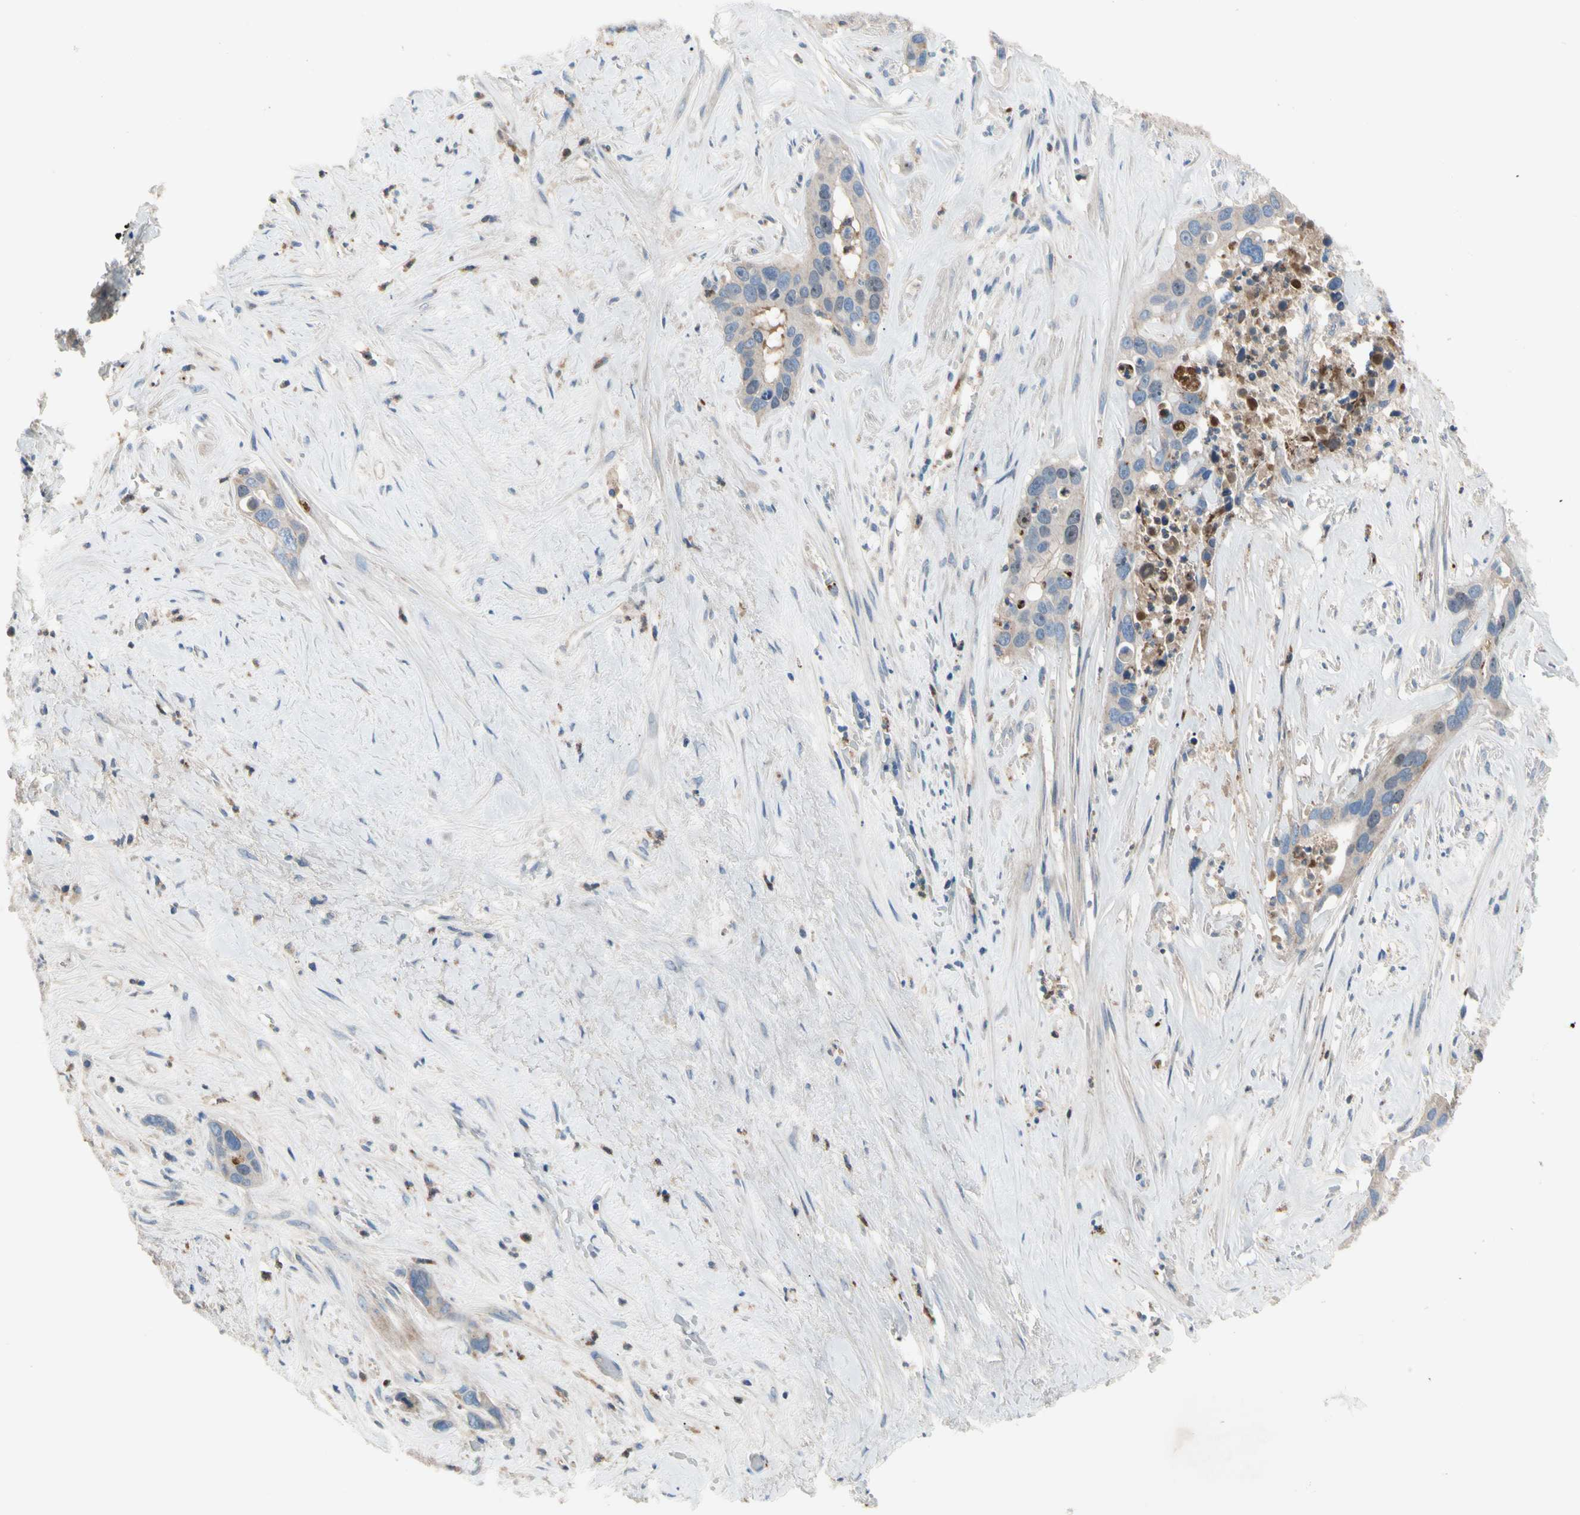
{"staining": {"intensity": "moderate", "quantity": "<25%", "location": "nuclear"}, "tissue": "liver cancer", "cell_type": "Tumor cells", "image_type": "cancer", "snomed": [{"axis": "morphology", "description": "Cholangiocarcinoma"}, {"axis": "topography", "description": "Liver"}], "caption": "This is a histology image of immunohistochemistry staining of liver cancer (cholangiocarcinoma), which shows moderate staining in the nuclear of tumor cells.", "gene": "HJURP", "patient": {"sex": "female", "age": 65}}